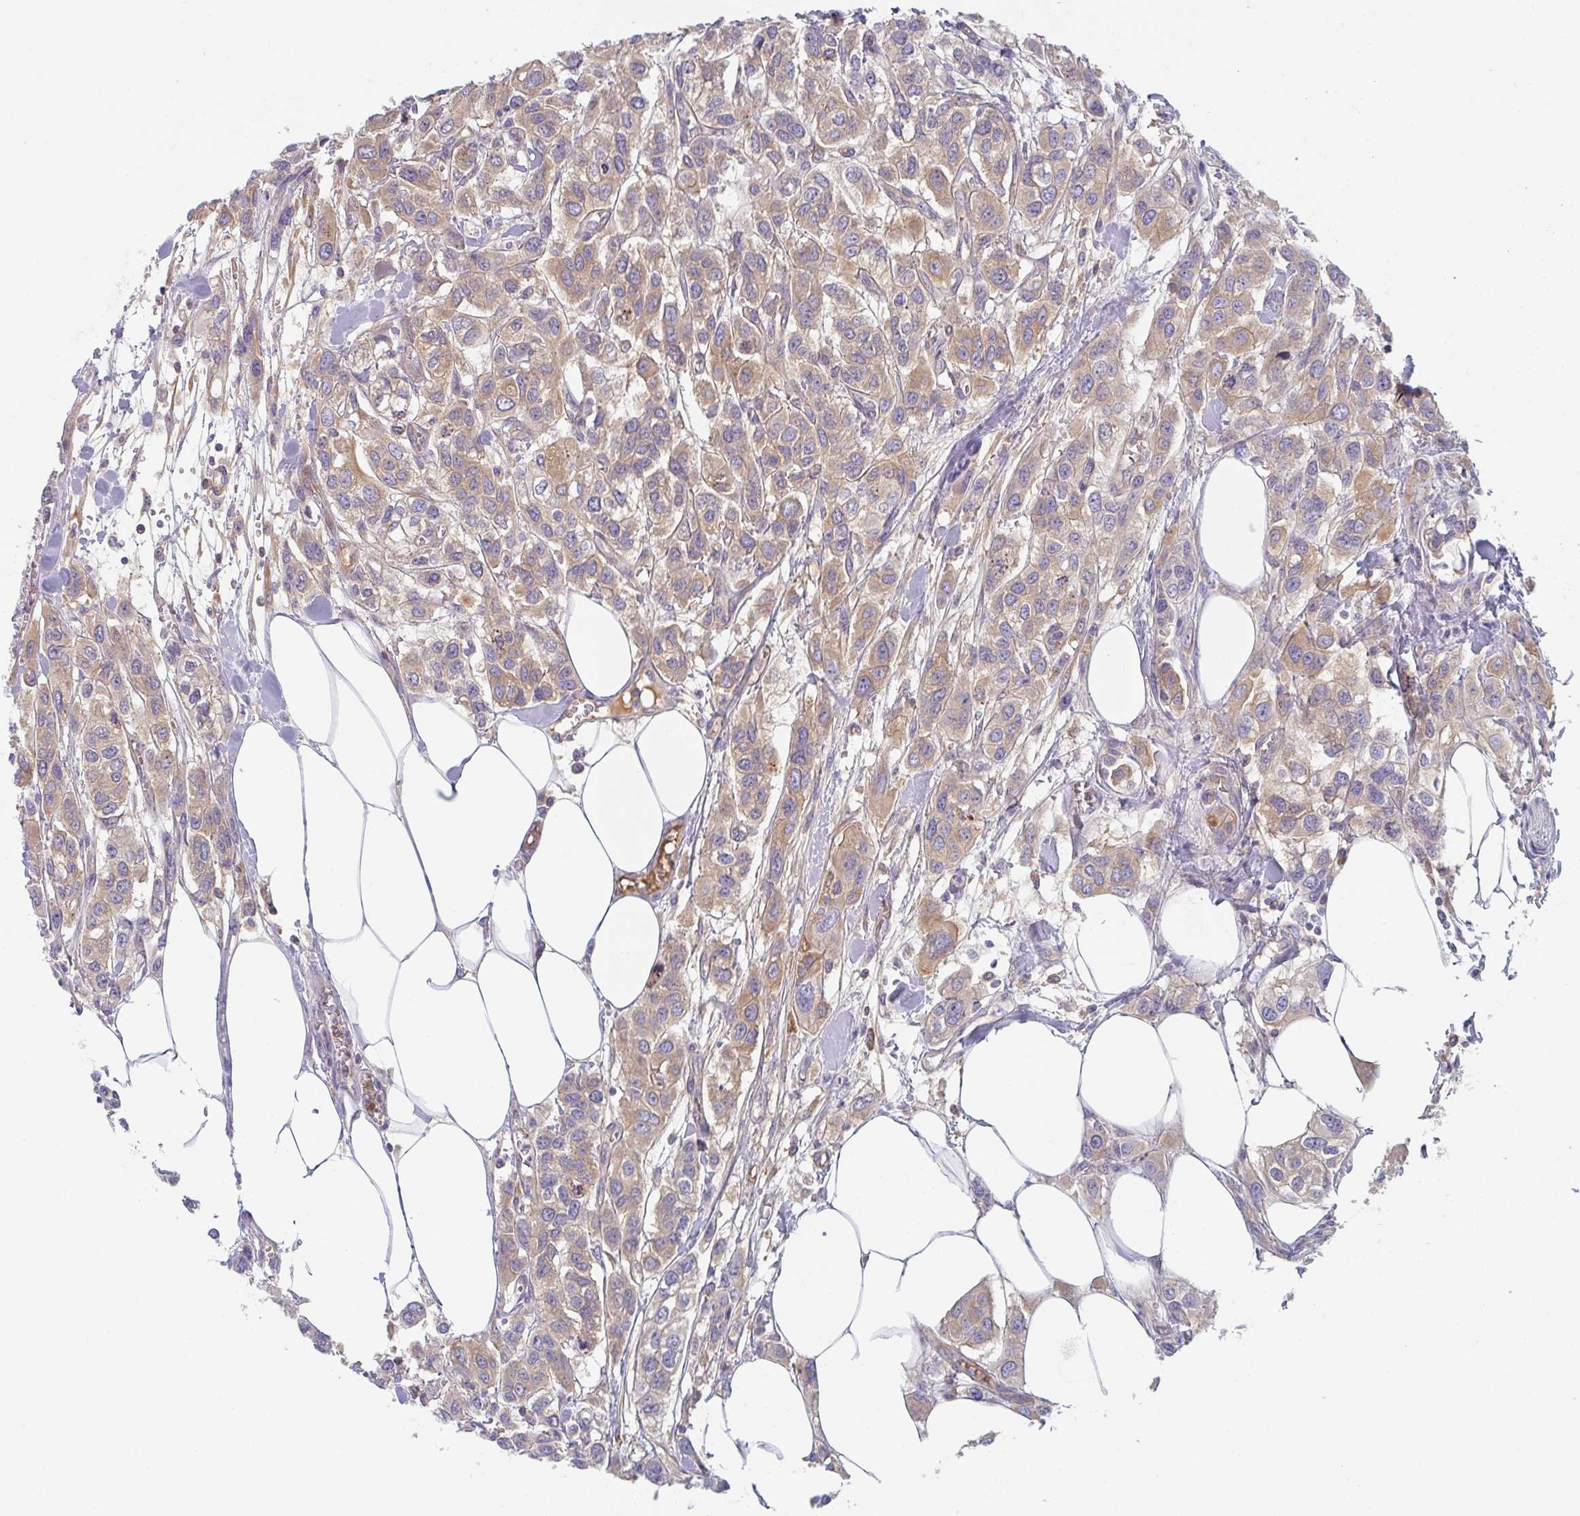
{"staining": {"intensity": "moderate", "quantity": ">75%", "location": "cytoplasmic/membranous"}, "tissue": "urothelial cancer", "cell_type": "Tumor cells", "image_type": "cancer", "snomed": [{"axis": "morphology", "description": "Urothelial carcinoma, High grade"}, {"axis": "topography", "description": "Urinary bladder"}], "caption": "A micrograph showing moderate cytoplasmic/membranous staining in about >75% of tumor cells in urothelial cancer, as visualized by brown immunohistochemical staining.", "gene": "AMPD2", "patient": {"sex": "male", "age": 67}}